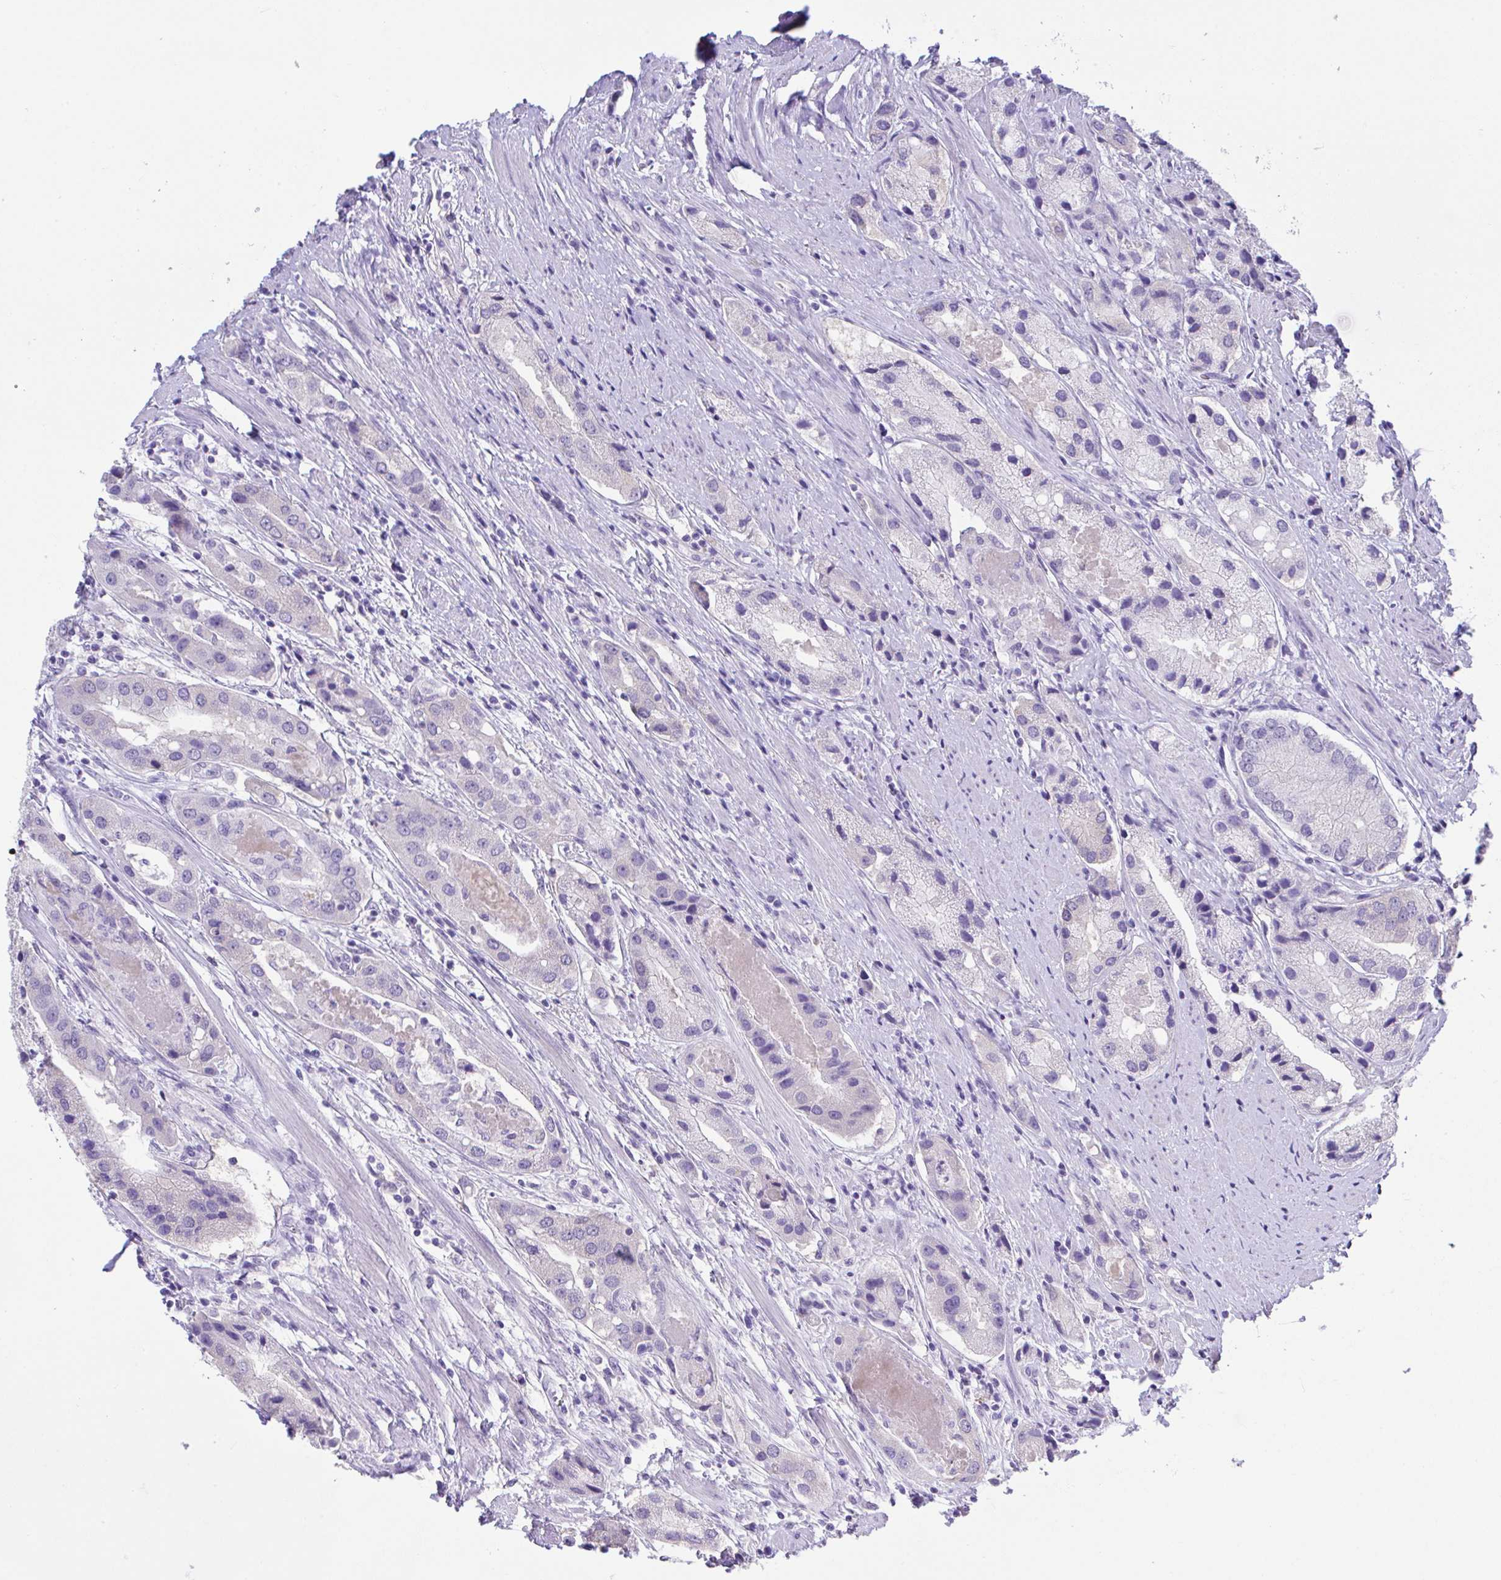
{"staining": {"intensity": "negative", "quantity": "none", "location": "none"}, "tissue": "prostate cancer", "cell_type": "Tumor cells", "image_type": "cancer", "snomed": [{"axis": "morphology", "description": "Adenocarcinoma, Low grade"}, {"axis": "topography", "description": "Prostate"}], "caption": "The histopathology image displays no staining of tumor cells in prostate cancer.", "gene": "HOXB4", "patient": {"sex": "male", "age": 69}}